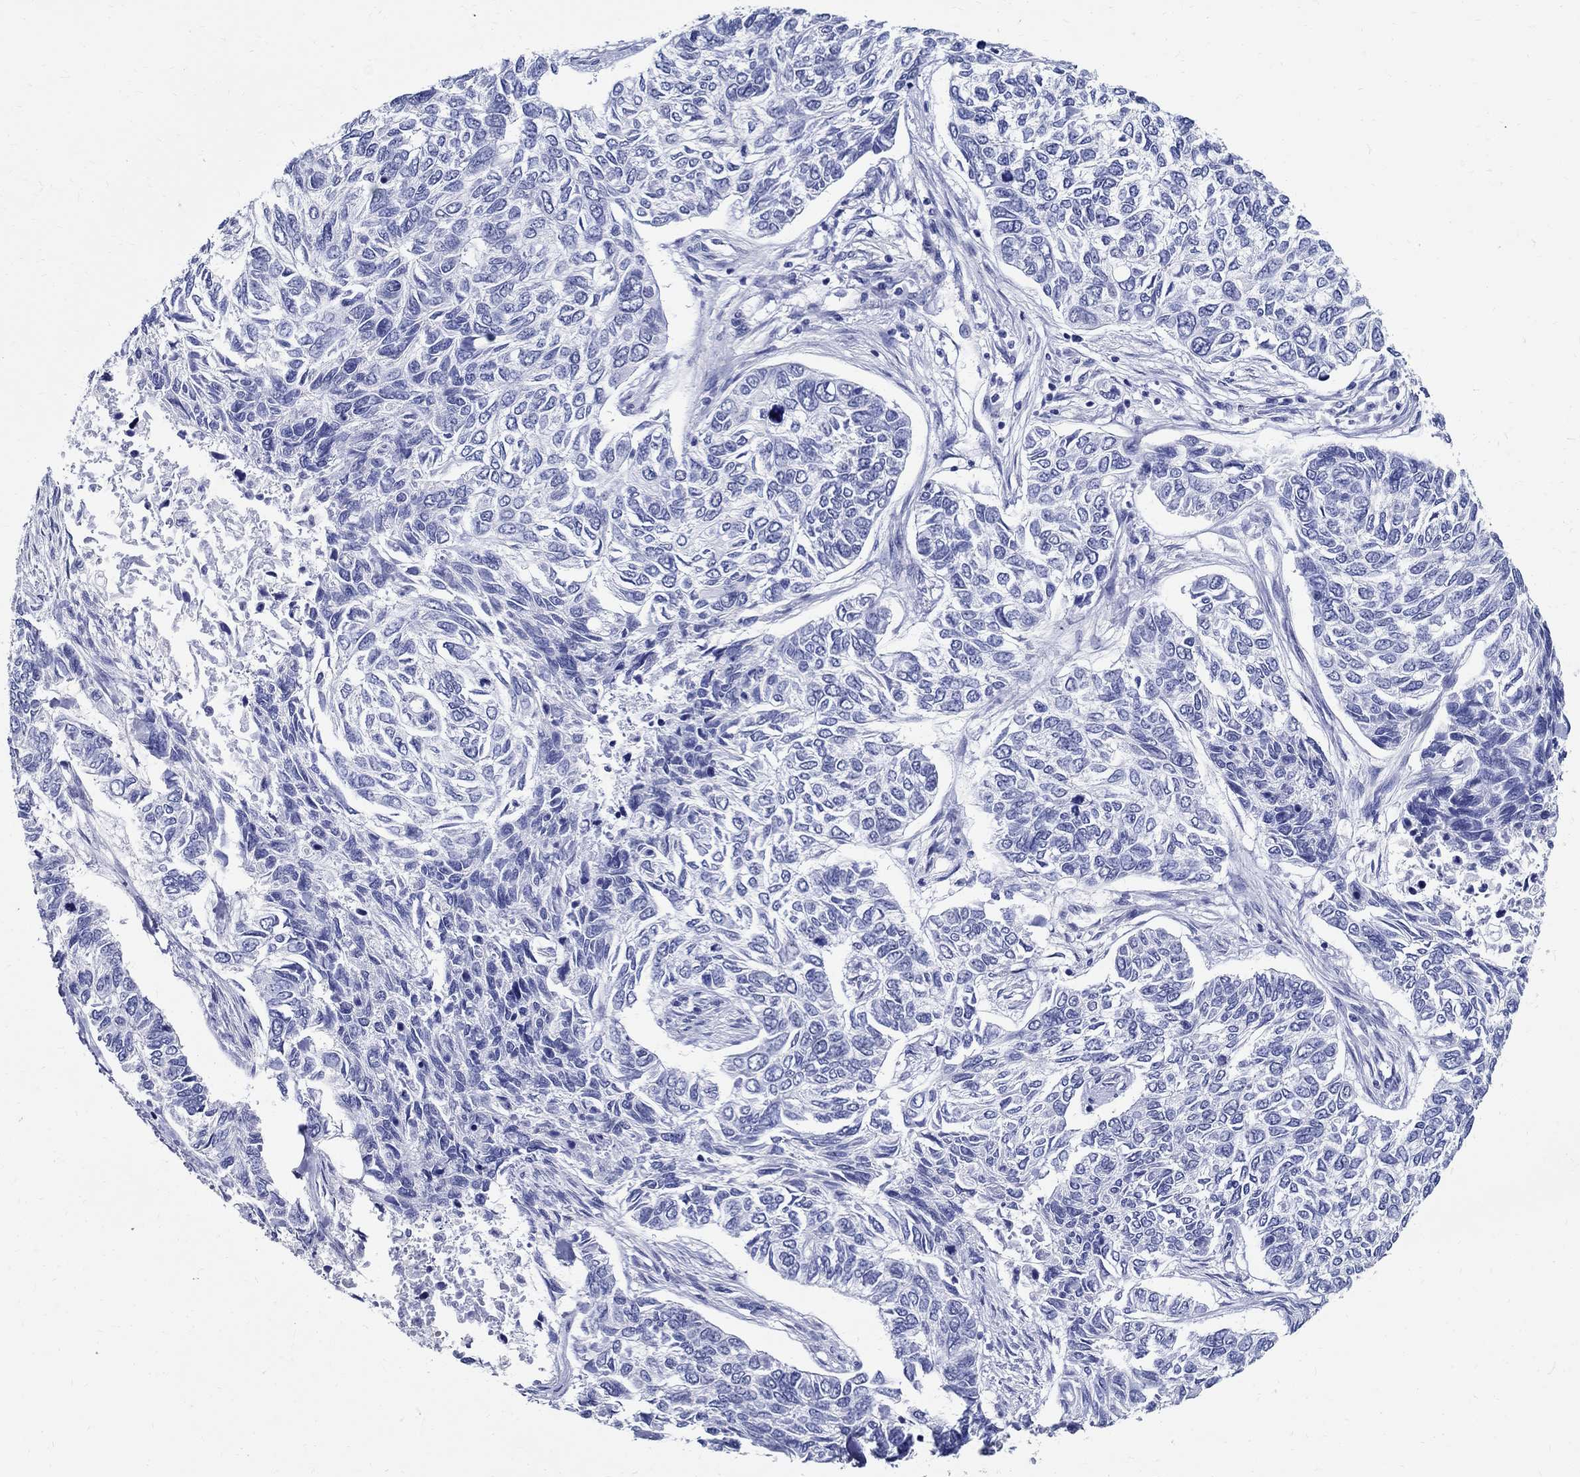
{"staining": {"intensity": "negative", "quantity": "none", "location": "none"}, "tissue": "skin cancer", "cell_type": "Tumor cells", "image_type": "cancer", "snomed": [{"axis": "morphology", "description": "Basal cell carcinoma"}, {"axis": "topography", "description": "Skin"}], "caption": "Tumor cells show no significant protein staining in skin cancer.", "gene": "TSPAN16", "patient": {"sex": "female", "age": 65}}